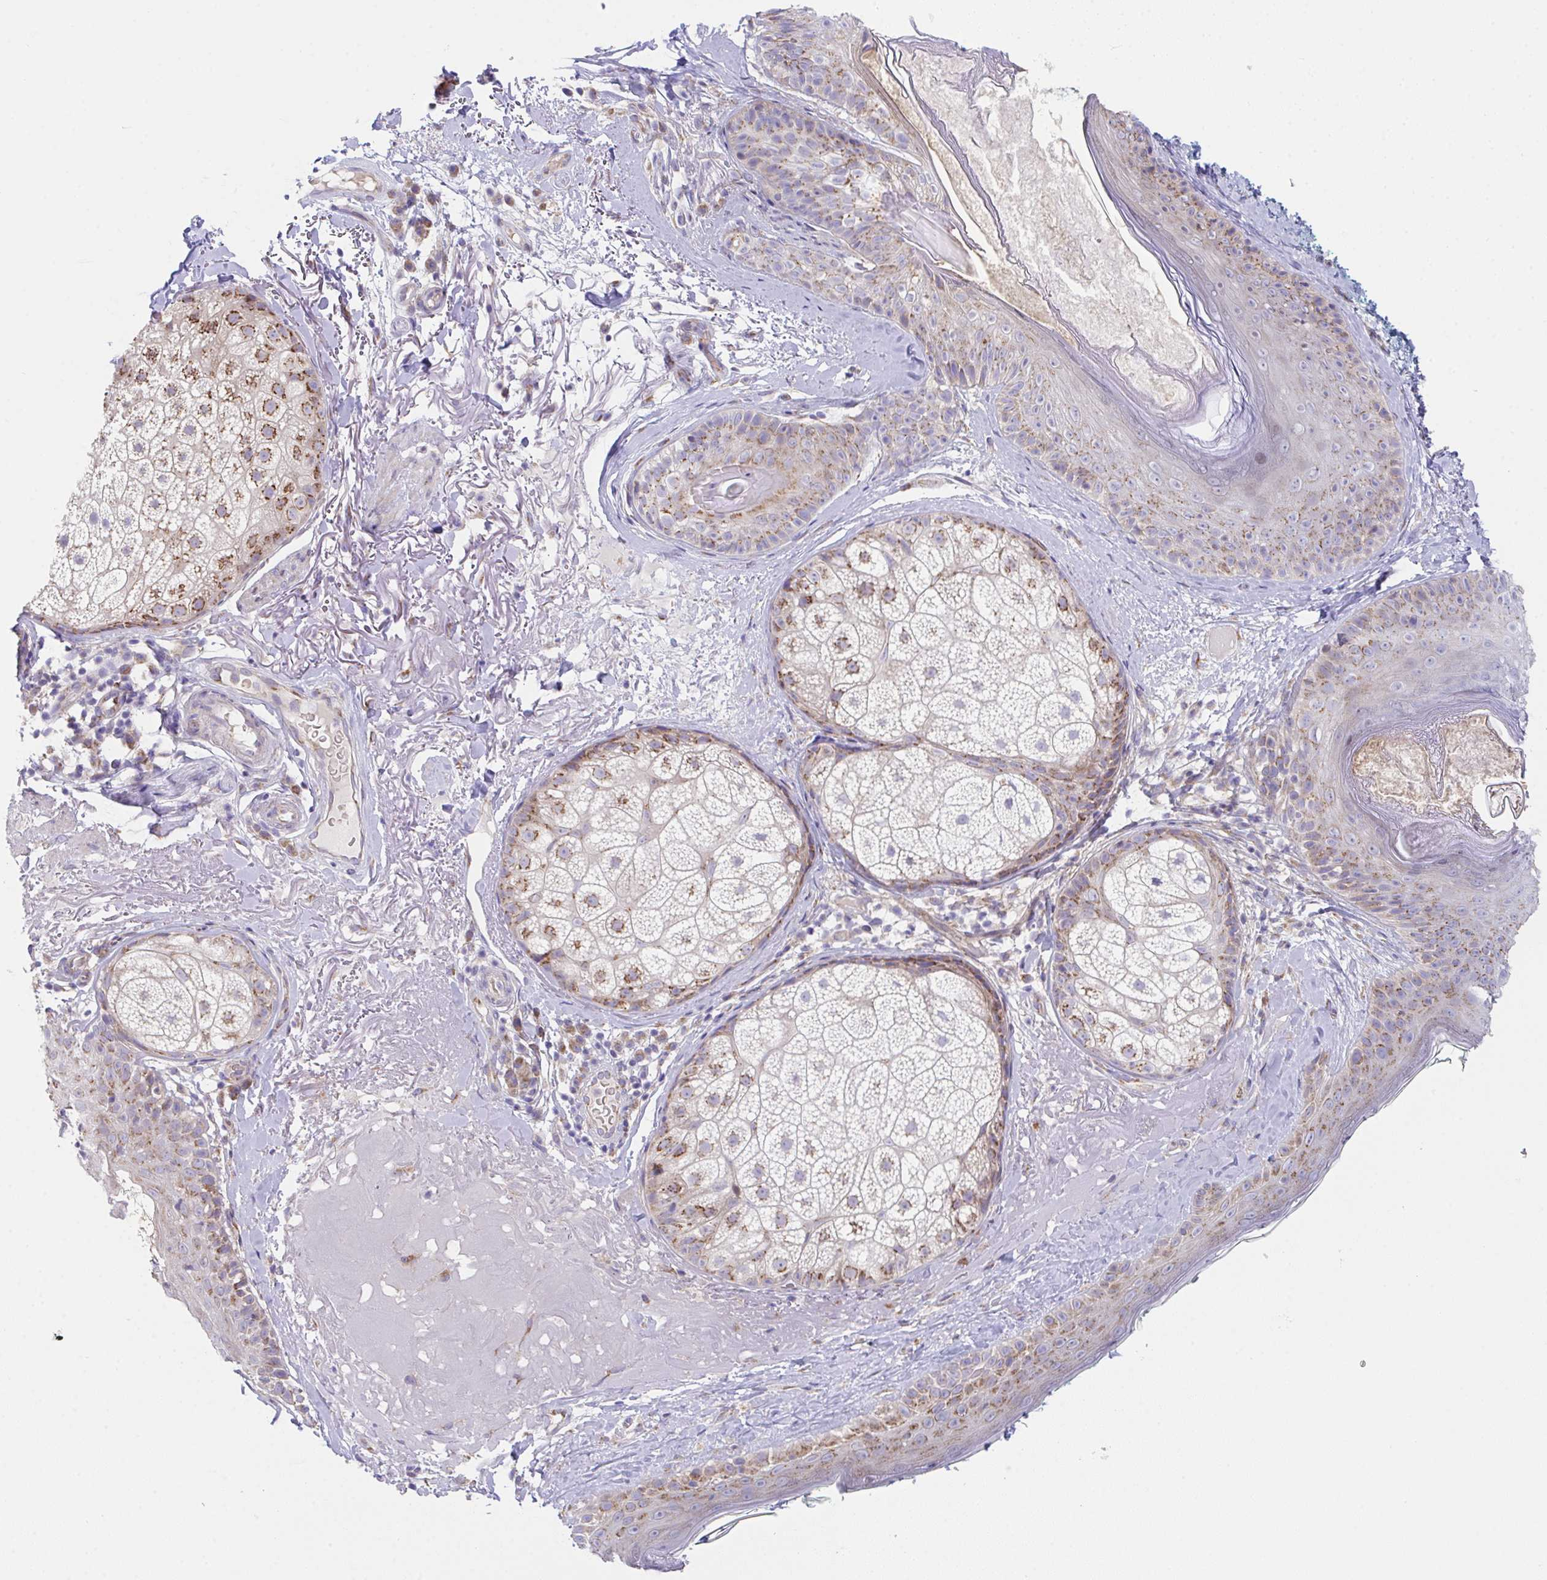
{"staining": {"intensity": "negative", "quantity": "none", "location": "none"}, "tissue": "skin", "cell_type": "Fibroblasts", "image_type": "normal", "snomed": [{"axis": "morphology", "description": "Normal tissue, NOS"}, {"axis": "topography", "description": "Skin"}], "caption": "Immunohistochemical staining of unremarkable skin demonstrates no significant positivity in fibroblasts.", "gene": "MIA3", "patient": {"sex": "male", "age": 73}}